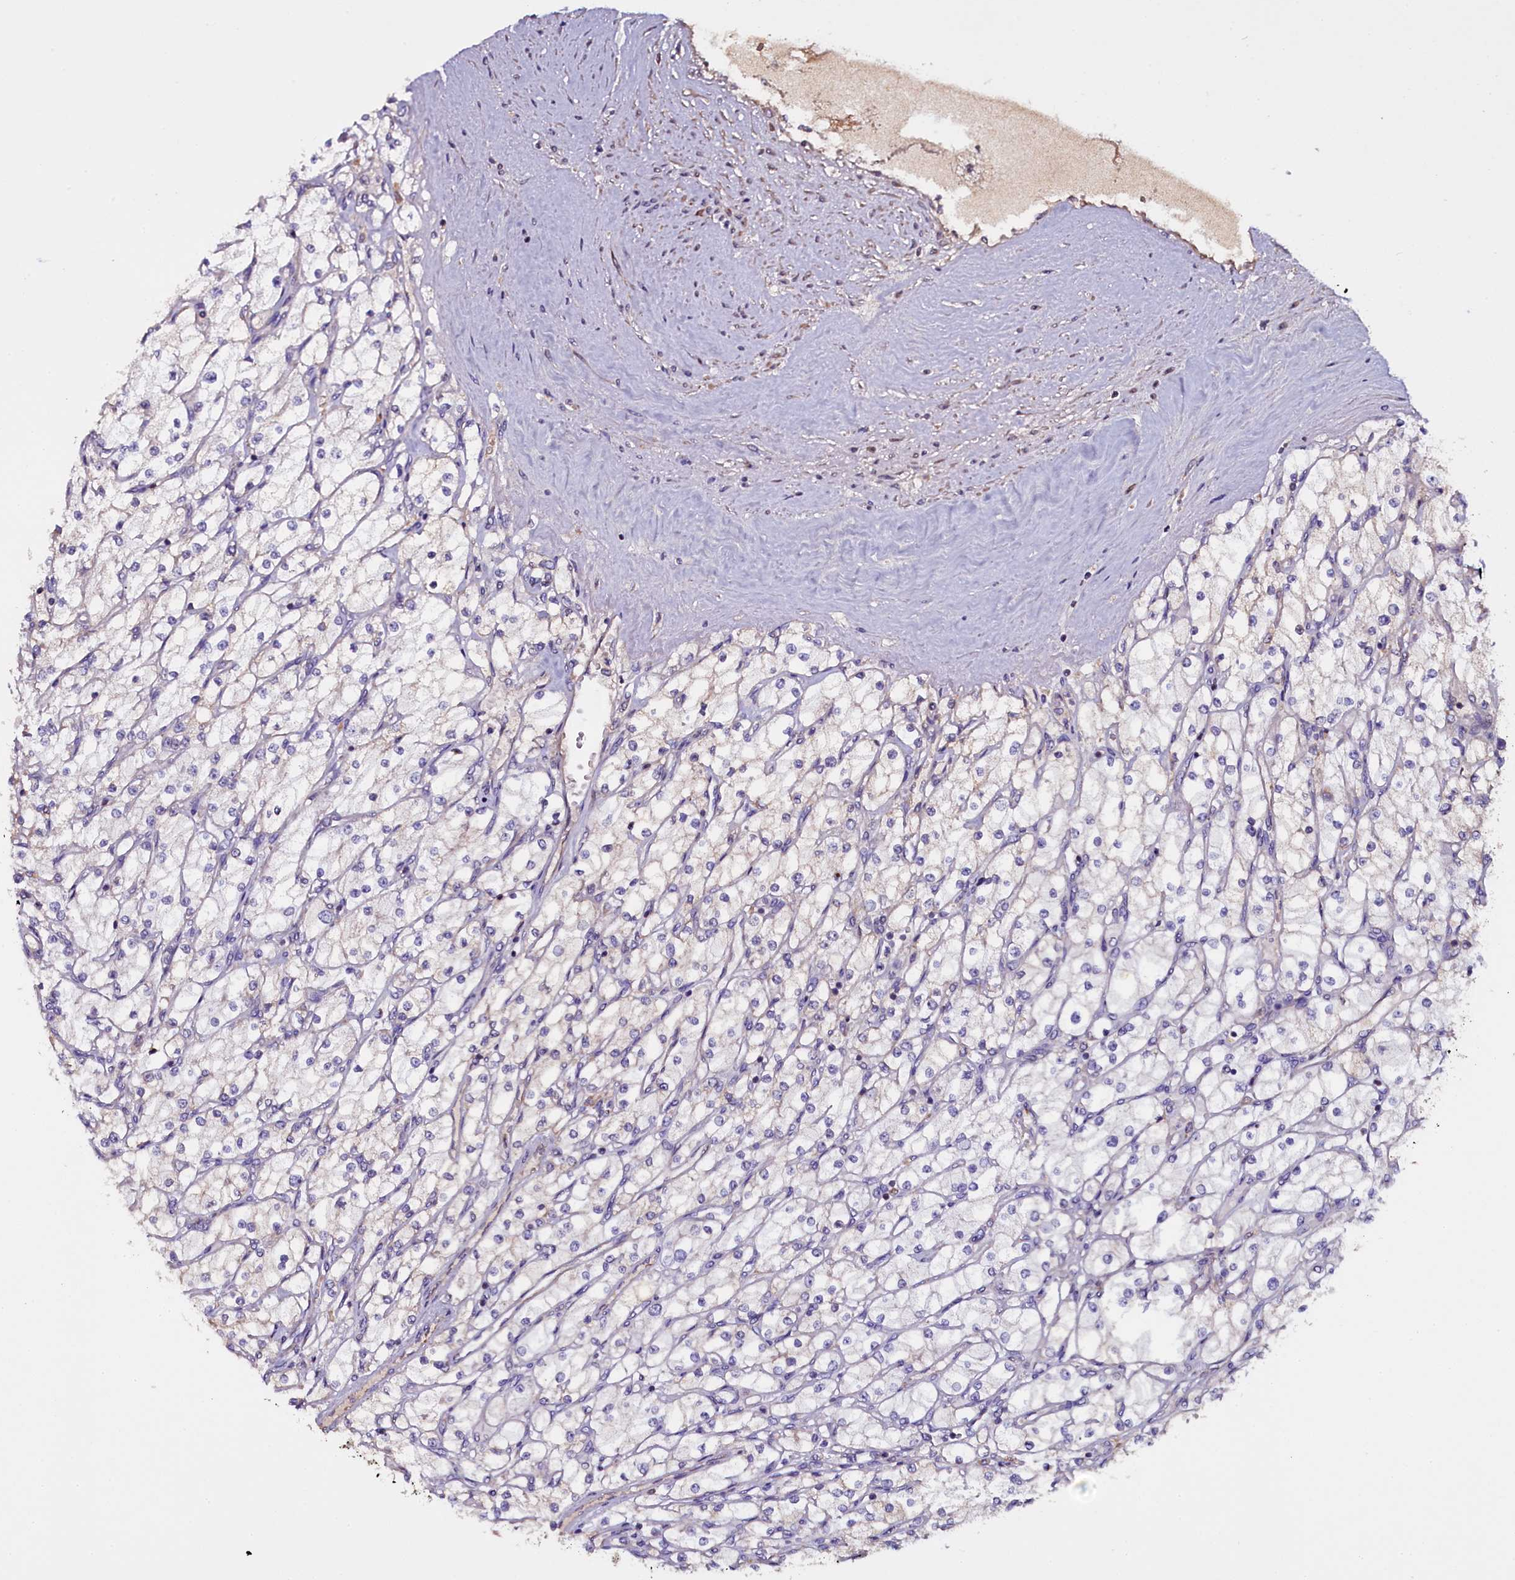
{"staining": {"intensity": "negative", "quantity": "none", "location": "none"}, "tissue": "renal cancer", "cell_type": "Tumor cells", "image_type": "cancer", "snomed": [{"axis": "morphology", "description": "Adenocarcinoma, NOS"}, {"axis": "topography", "description": "Kidney"}], "caption": "Tumor cells are negative for protein expression in human renal cancer (adenocarcinoma). (DAB IHC, high magnification).", "gene": "NAA80", "patient": {"sex": "male", "age": 80}}